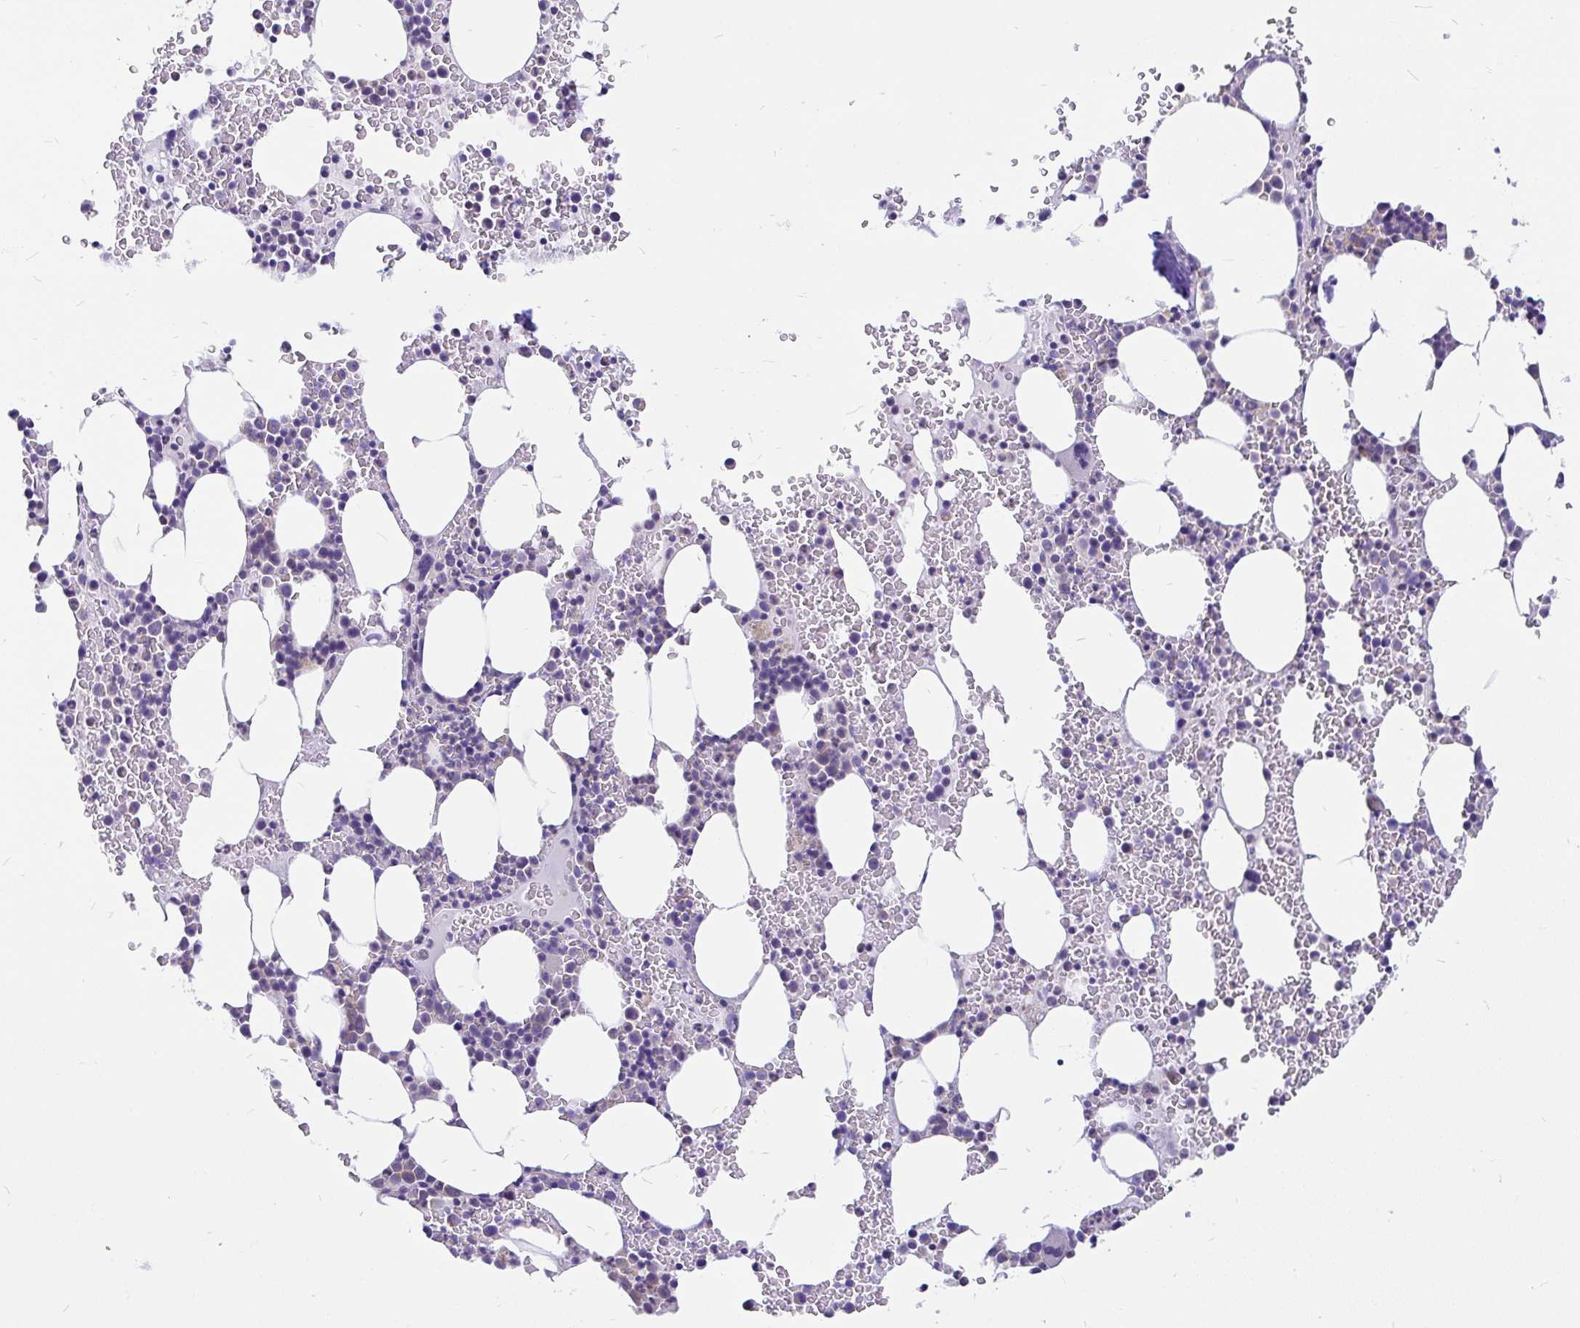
{"staining": {"intensity": "negative", "quantity": "none", "location": "none"}, "tissue": "bone marrow", "cell_type": "Hematopoietic cells", "image_type": "normal", "snomed": [{"axis": "morphology", "description": "Normal tissue, NOS"}, {"axis": "topography", "description": "Bone marrow"}], "caption": "Immunohistochemistry image of unremarkable bone marrow: human bone marrow stained with DAB demonstrates no significant protein staining in hematopoietic cells.", "gene": "KIAA2013", "patient": {"sex": "female", "age": 62}}